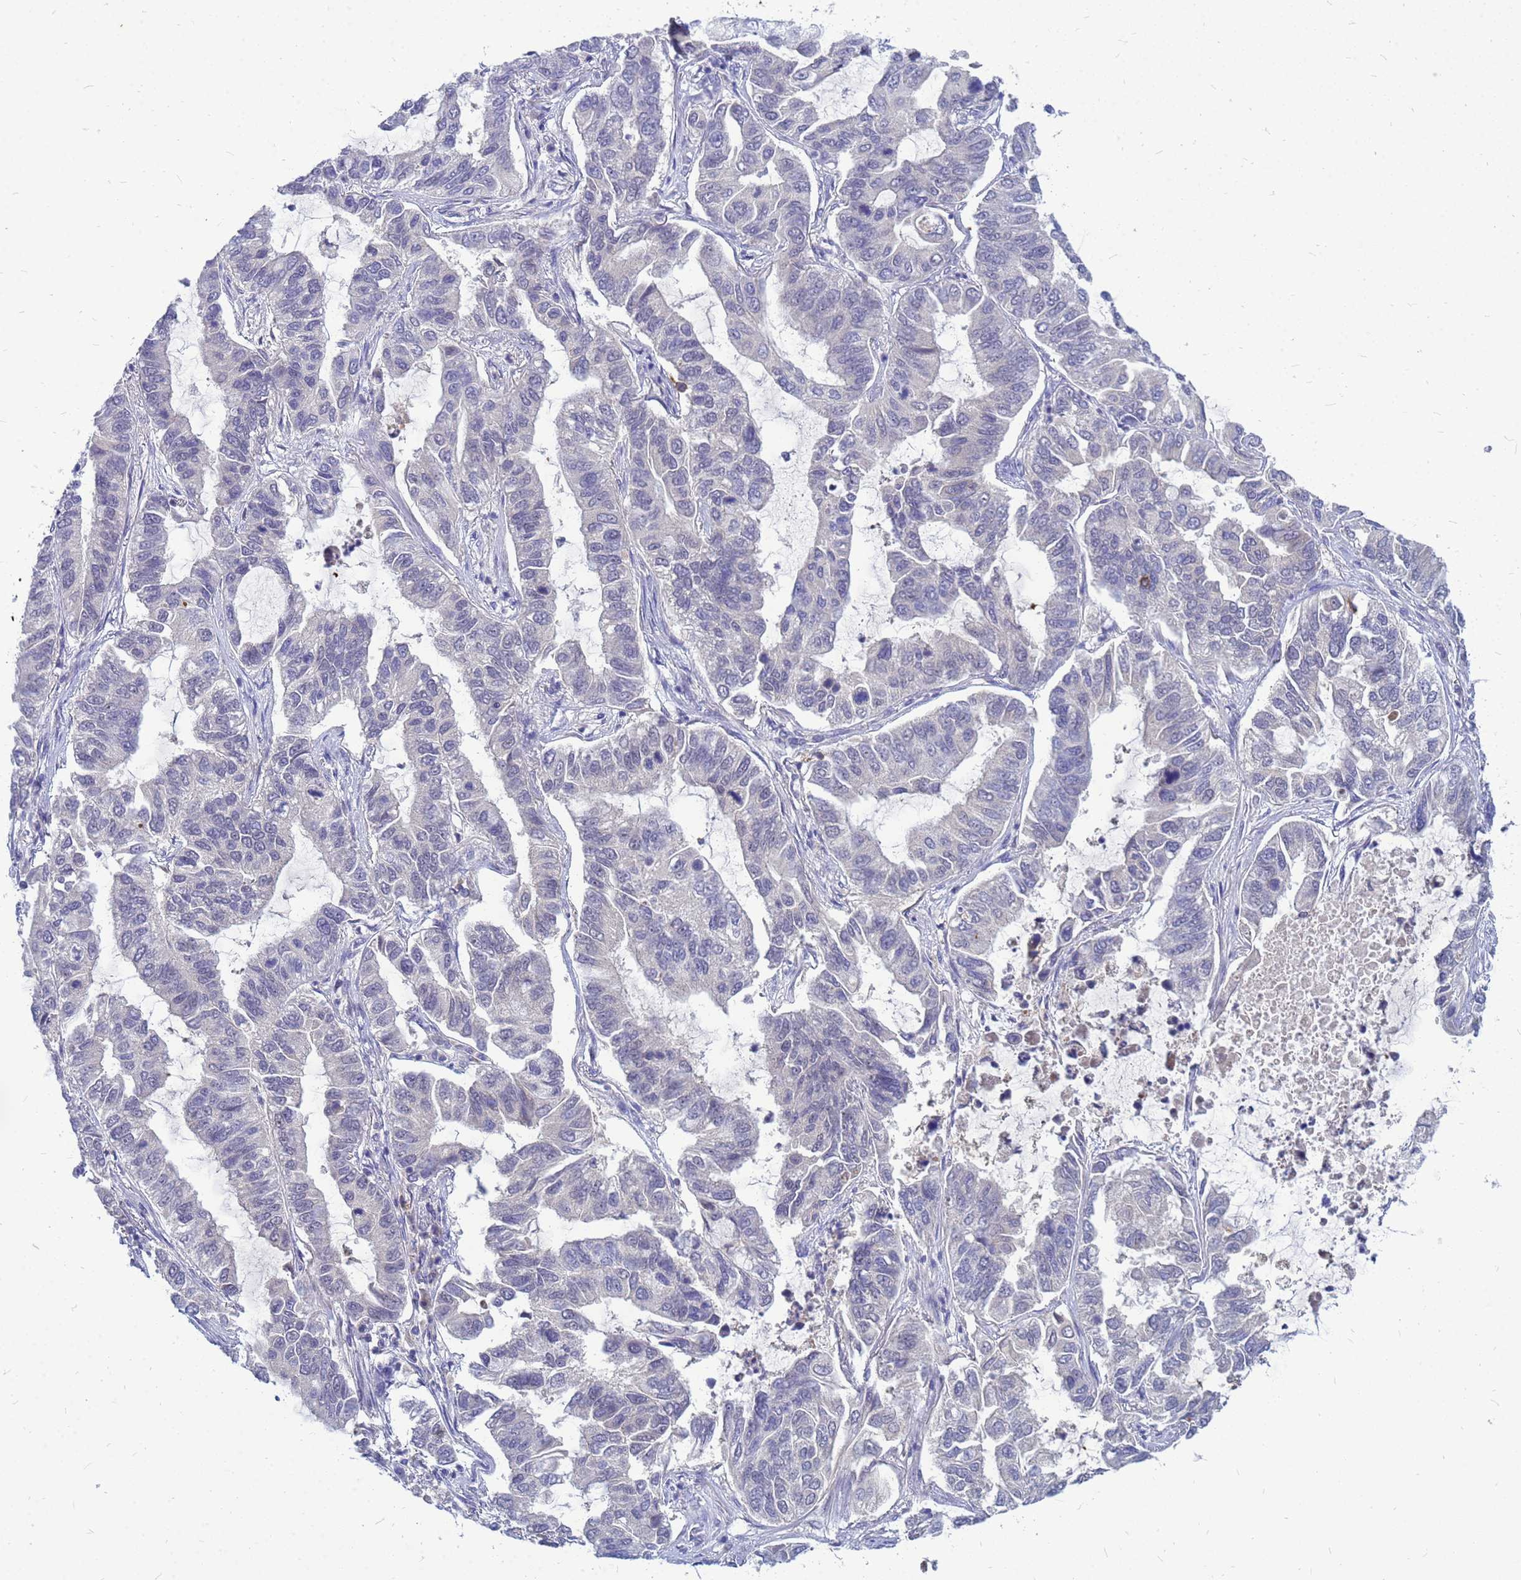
{"staining": {"intensity": "negative", "quantity": "none", "location": "none"}, "tissue": "lung cancer", "cell_type": "Tumor cells", "image_type": "cancer", "snomed": [{"axis": "morphology", "description": "Adenocarcinoma, NOS"}, {"axis": "topography", "description": "Lung"}], "caption": "The IHC histopathology image has no significant expression in tumor cells of lung adenocarcinoma tissue.", "gene": "SRGAP3", "patient": {"sex": "male", "age": 64}}